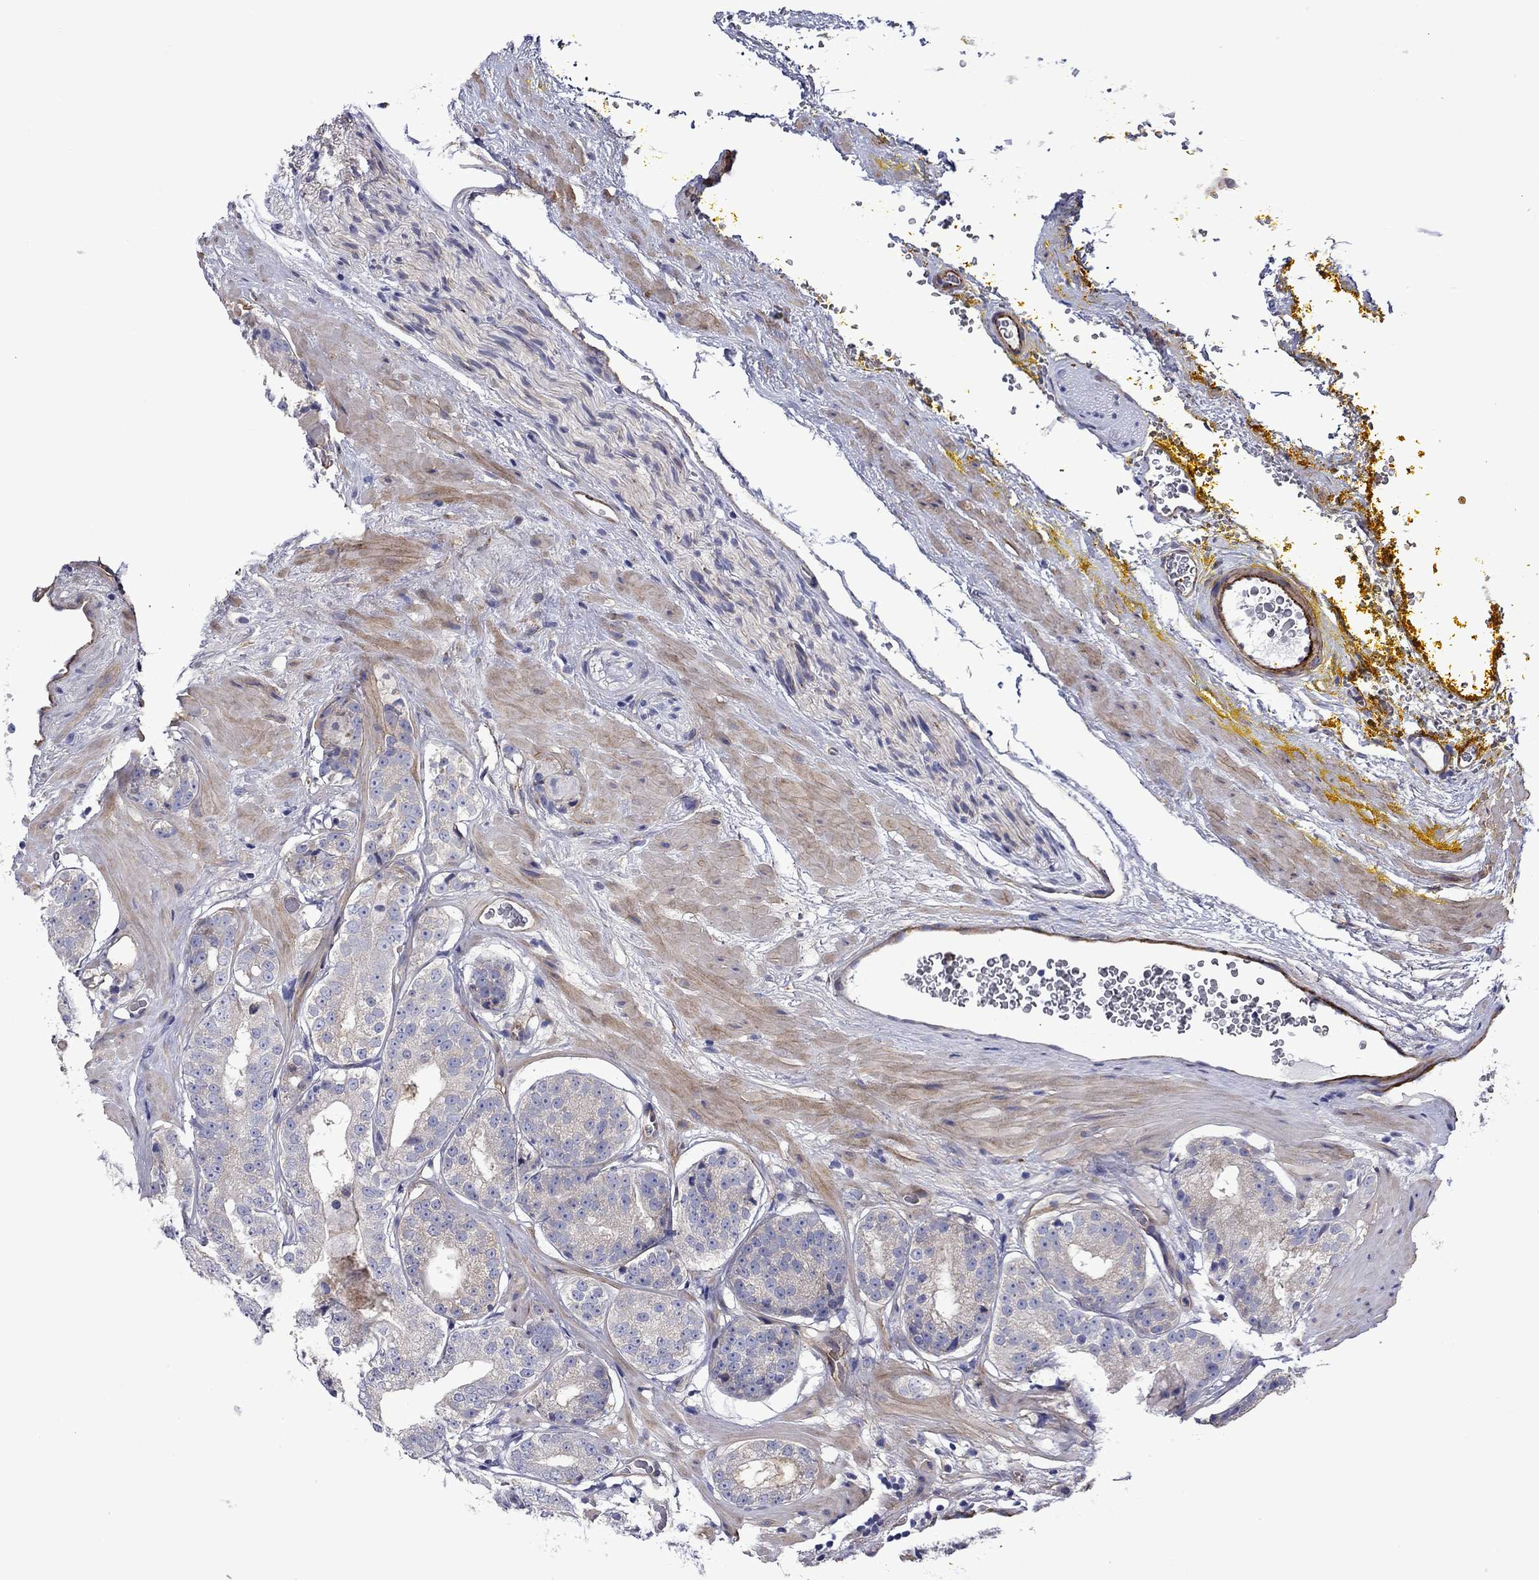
{"staining": {"intensity": "negative", "quantity": "none", "location": "none"}, "tissue": "prostate cancer", "cell_type": "Tumor cells", "image_type": "cancer", "snomed": [{"axis": "morphology", "description": "Adenocarcinoma, Low grade"}, {"axis": "topography", "description": "Prostate"}], "caption": "An image of low-grade adenocarcinoma (prostate) stained for a protein exhibits no brown staining in tumor cells.", "gene": "HSPG2", "patient": {"sex": "male", "age": 60}}